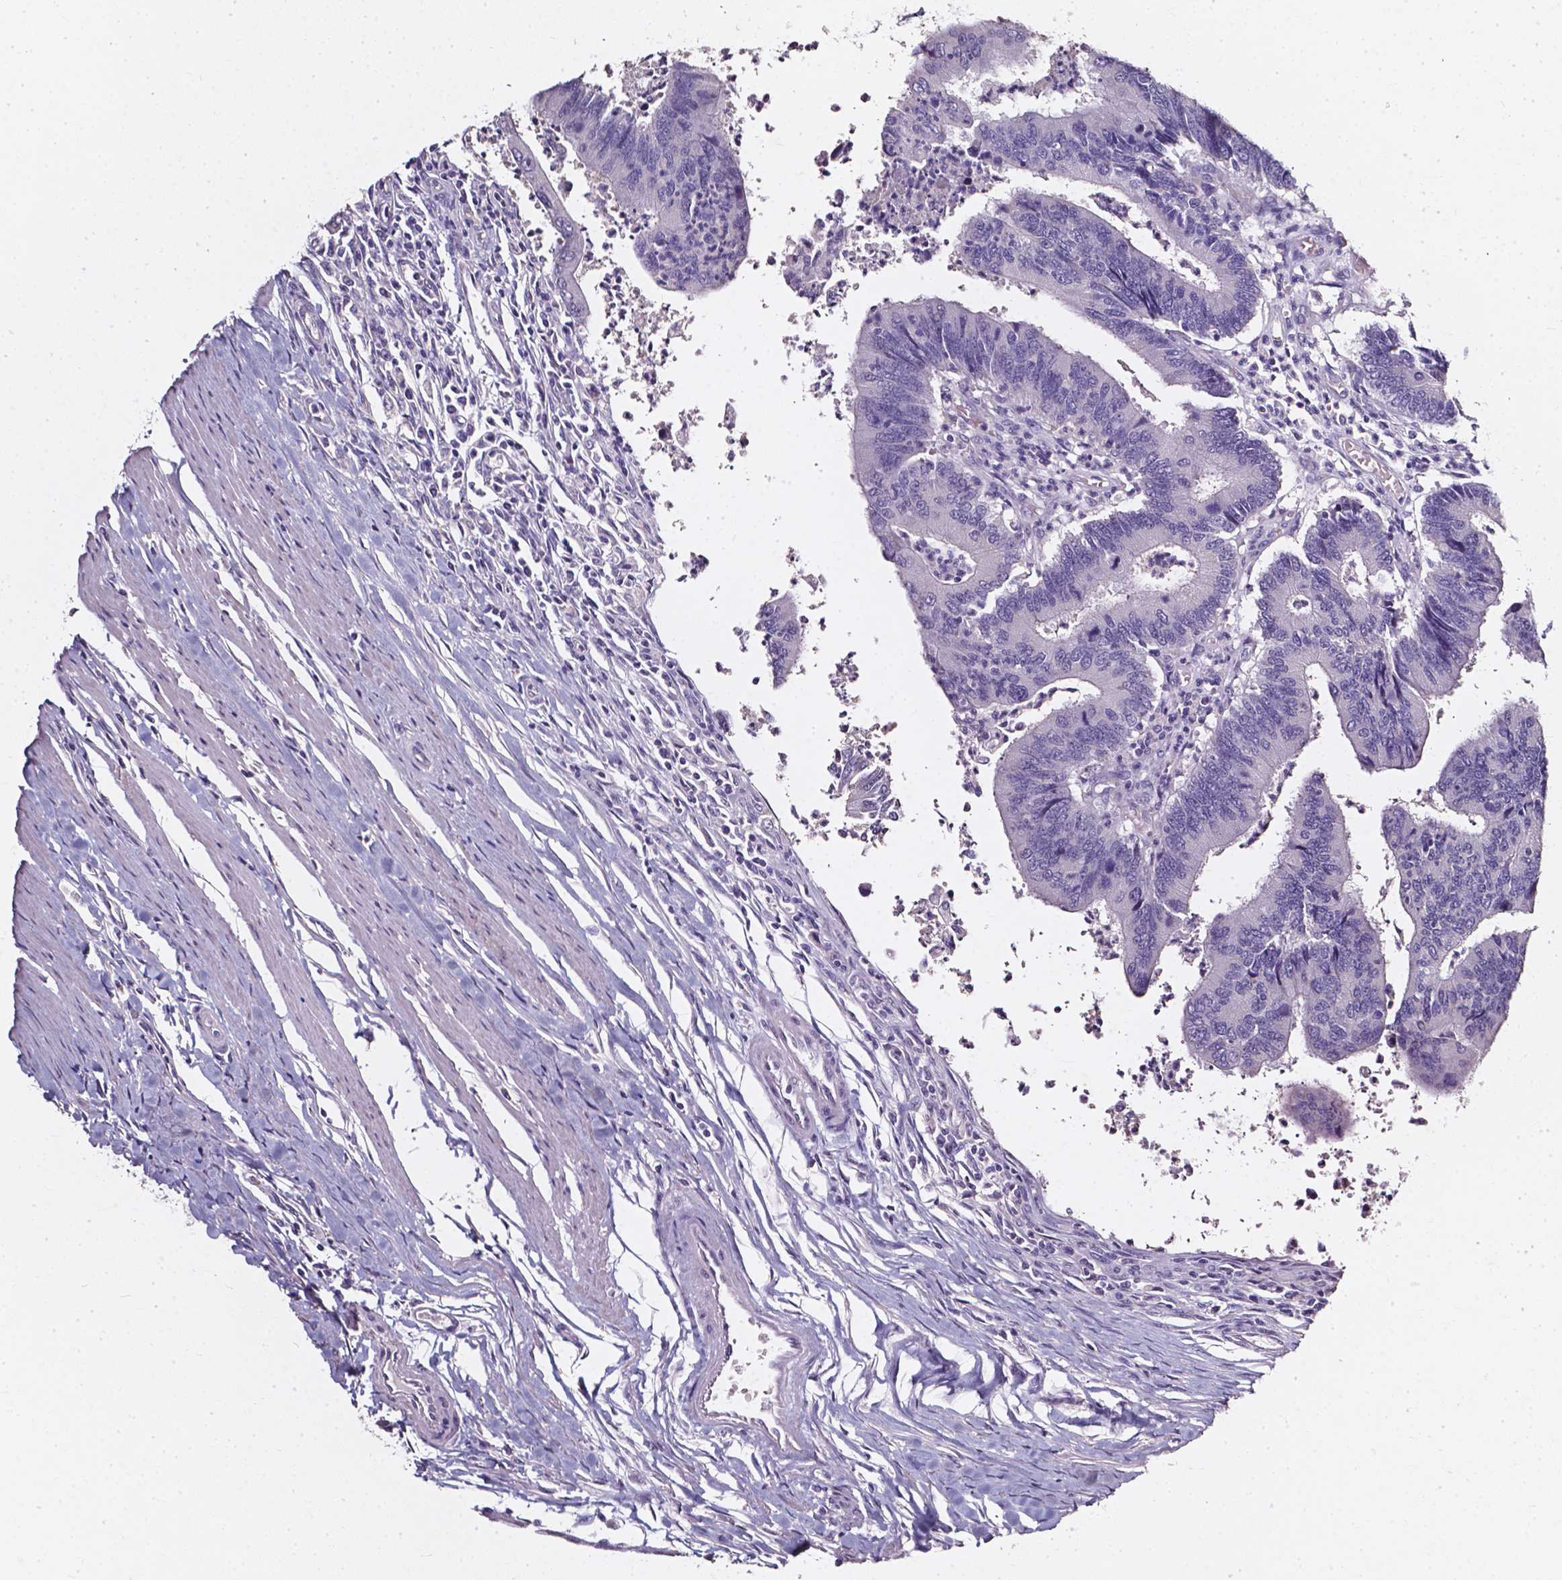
{"staining": {"intensity": "negative", "quantity": "none", "location": "none"}, "tissue": "colorectal cancer", "cell_type": "Tumor cells", "image_type": "cancer", "snomed": [{"axis": "morphology", "description": "Adenocarcinoma, NOS"}, {"axis": "topography", "description": "Colon"}], "caption": "Adenocarcinoma (colorectal) stained for a protein using immunohistochemistry (IHC) shows no positivity tumor cells.", "gene": "AKR1B10", "patient": {"sex": "female", "age": 67}}